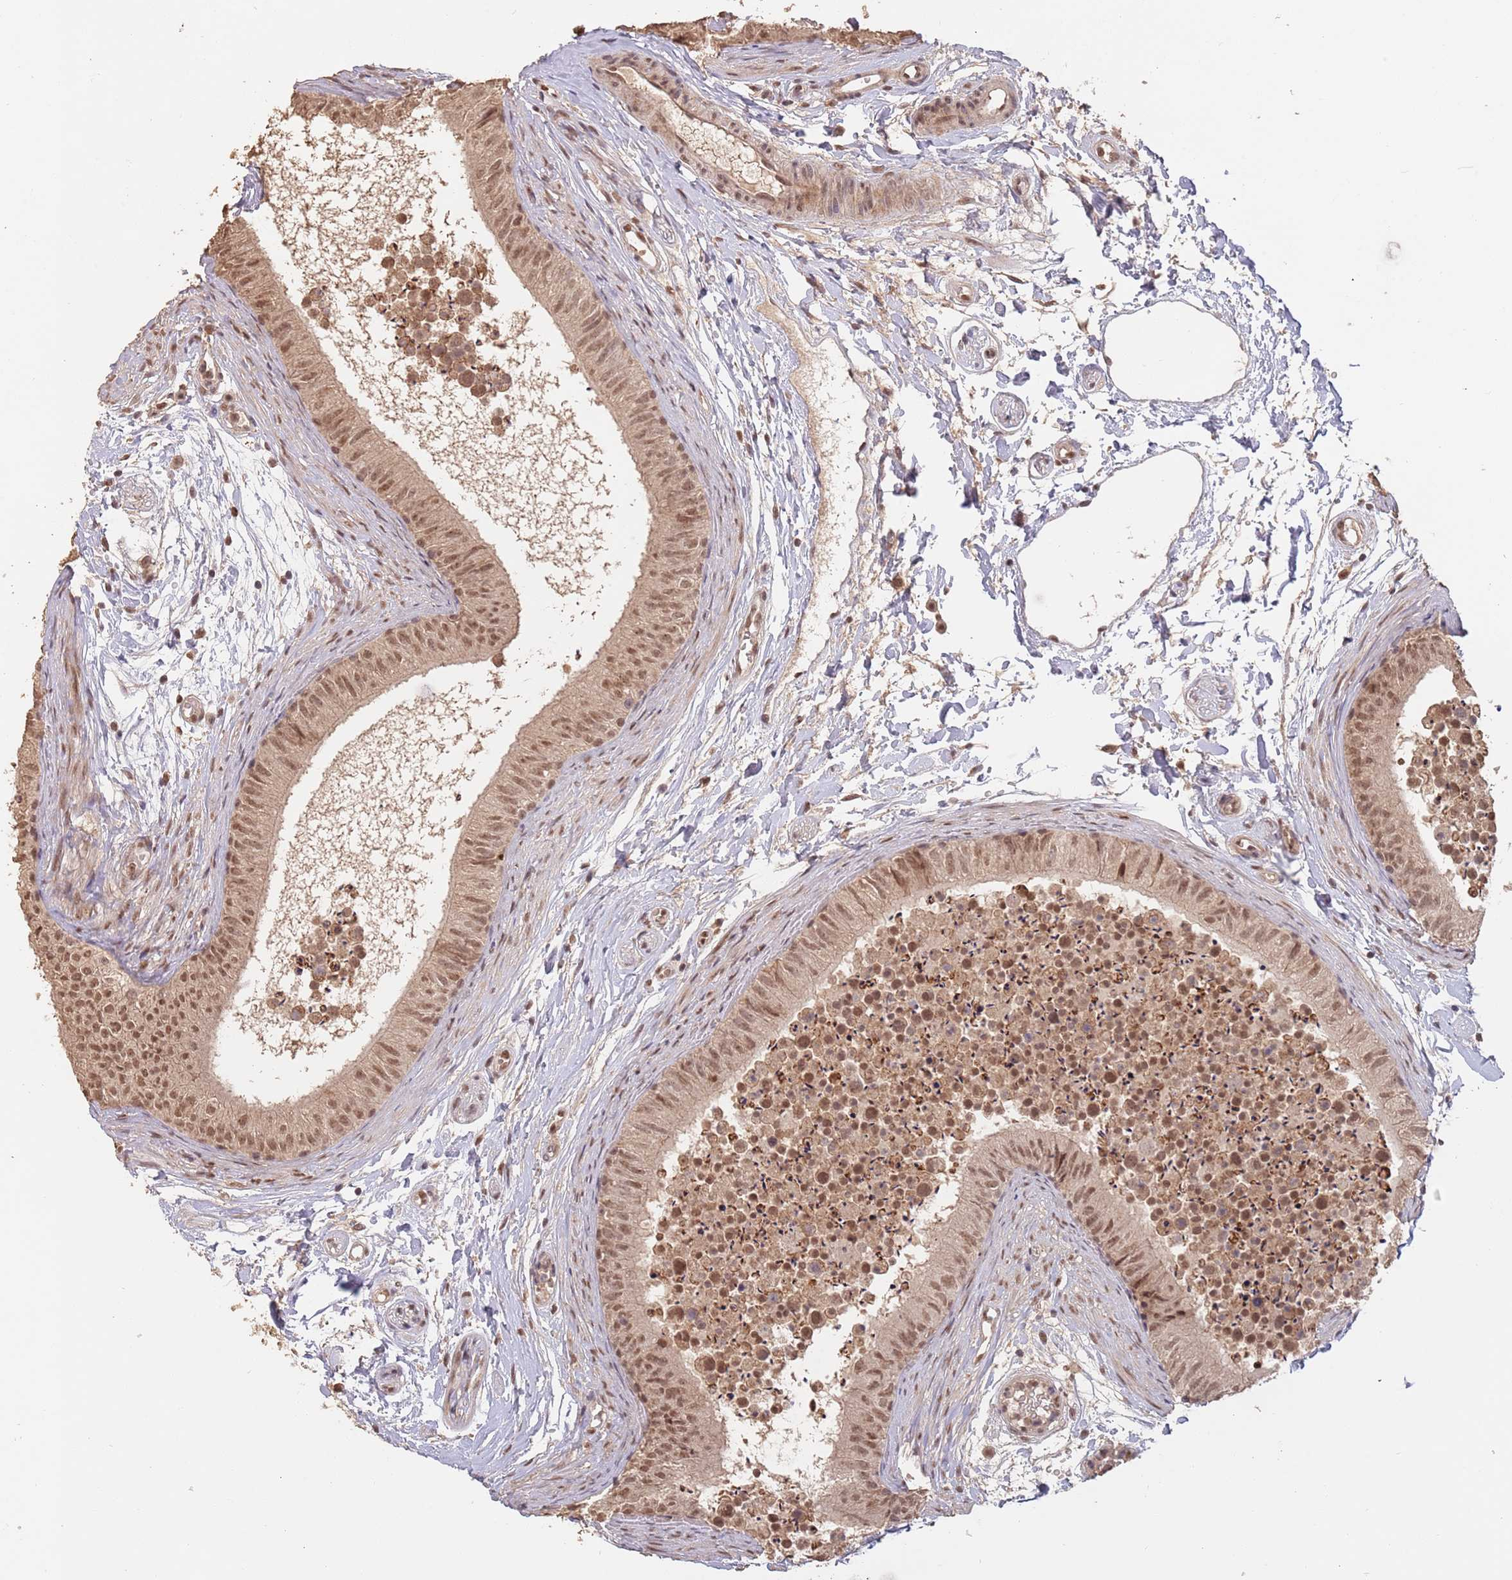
{"staining": {"intensity": "moderate", "quantity": ">75%", "location": "nuclear"}, "tissue": "epididymis", "cell_type": "Glandular cells", "image_type": "normal", "snomed": [{"axis": "morphology", "description": "Normal tissue, NOS"}, {"axis": "topography", "description": "Epididymis"}], "caption": "Epididymis stained with immunohistochemistry (IHC) displays moderate nuclear staining in about >75% of glandular cells. Immunohistochemistry (ihc) stains the protein in brown and the nuclei are stained blue.", "gene": "RFXANK", "patient": {"sex": "male", "age": 15}}